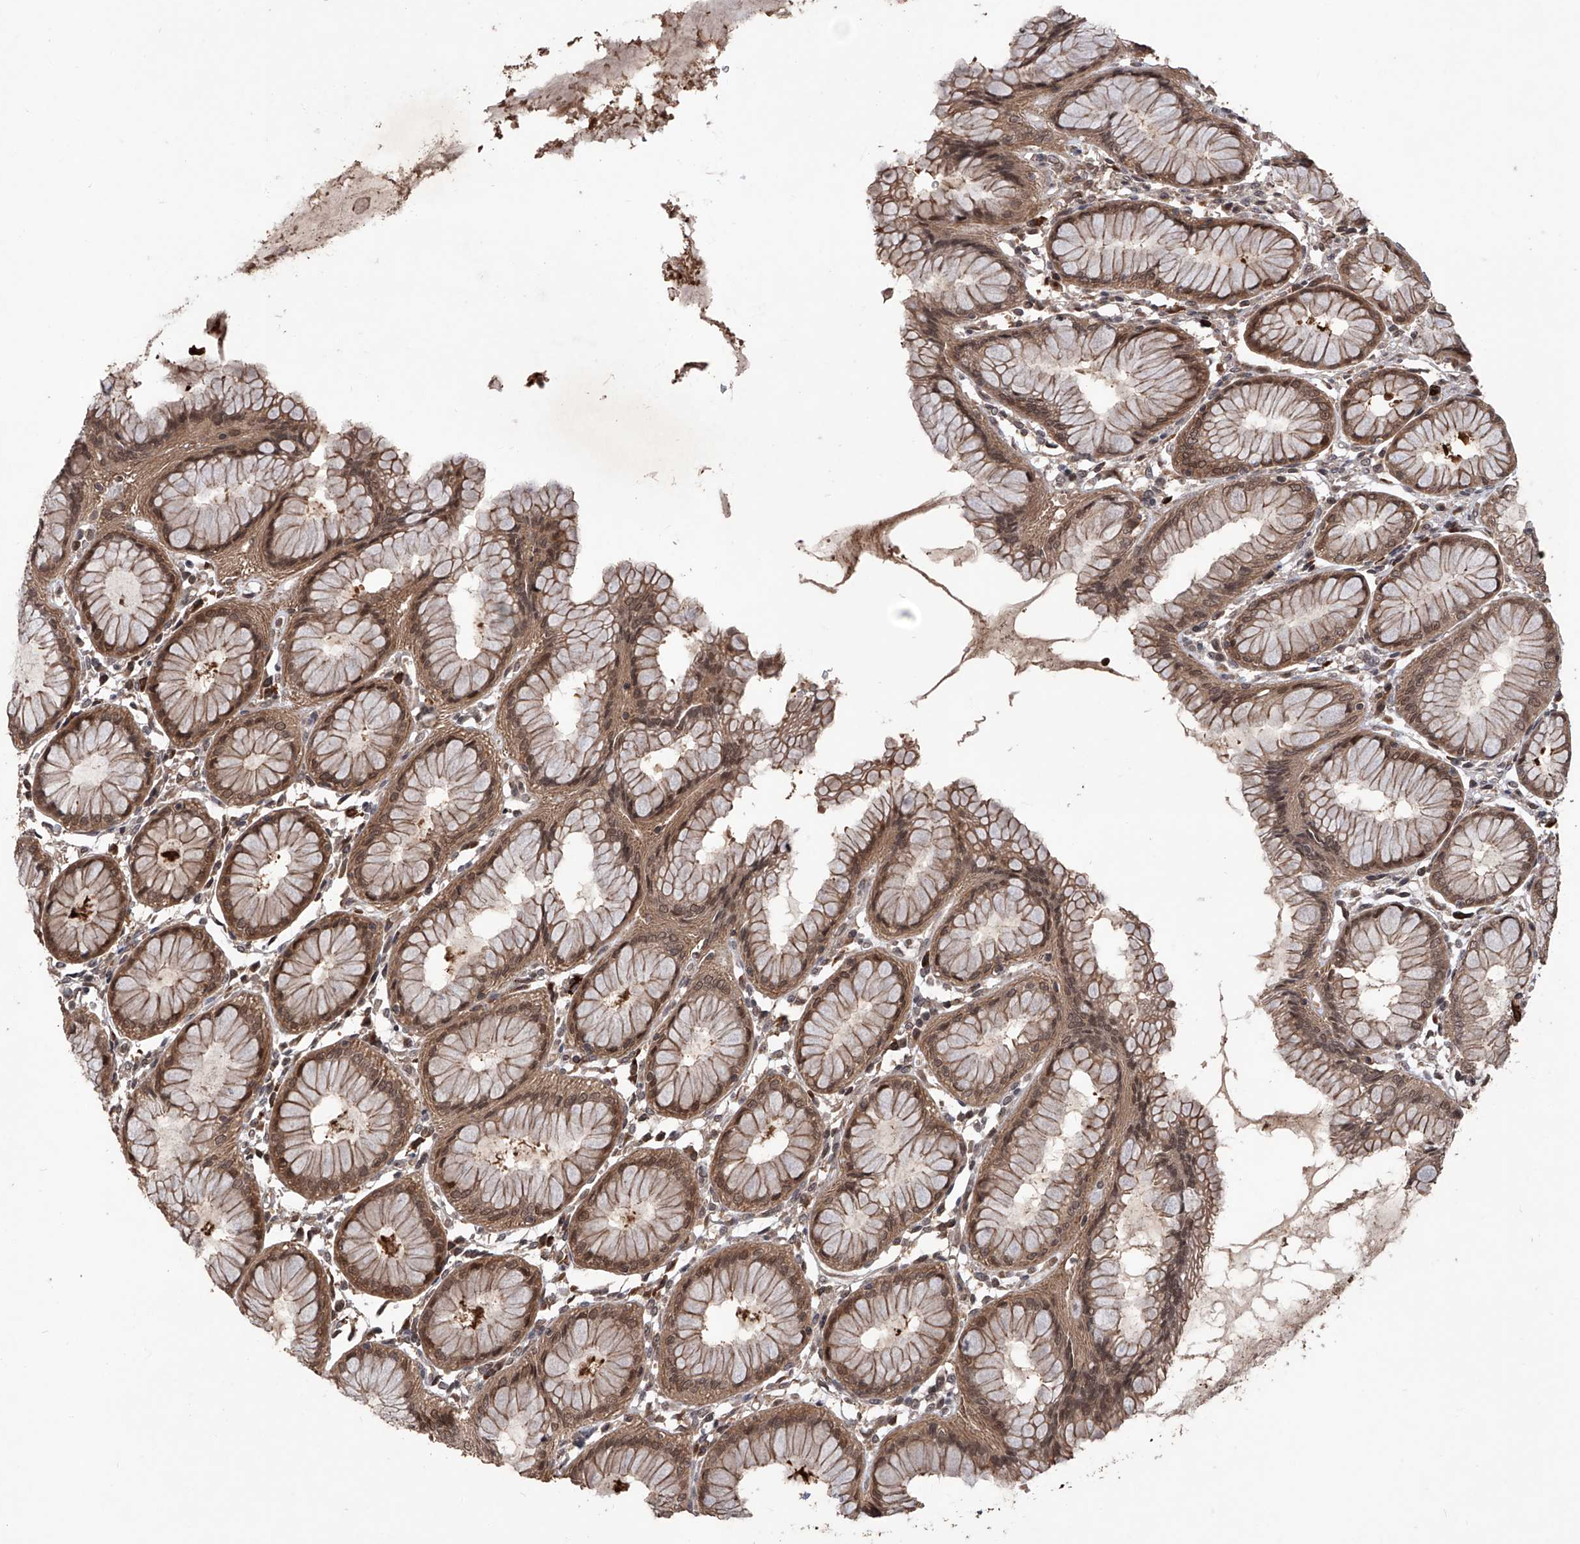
{"staining": {"intensity": "moderate", "quantity": ">75%", "location": "cytoplasmic/membranous,nuclear"}, "tissue": "stomach", "cell_type": "Glandular cells", "image_type": "normal", "snomed": [{"axis": "morphology", "description": "Normal tissue, NOS"}, {"axis": "topography", "description": "Stomach, lower"}], "caption": "Immunohistochemistry micrograph of benign stomach stained for a protein (brown), which exhibits medium levels of moderate cytoplasmic/membranous,nuclear expression in about >75% of glandular cells.", "gene": "LYSMD4", "patient": {"sex": "female", "age": 56}}